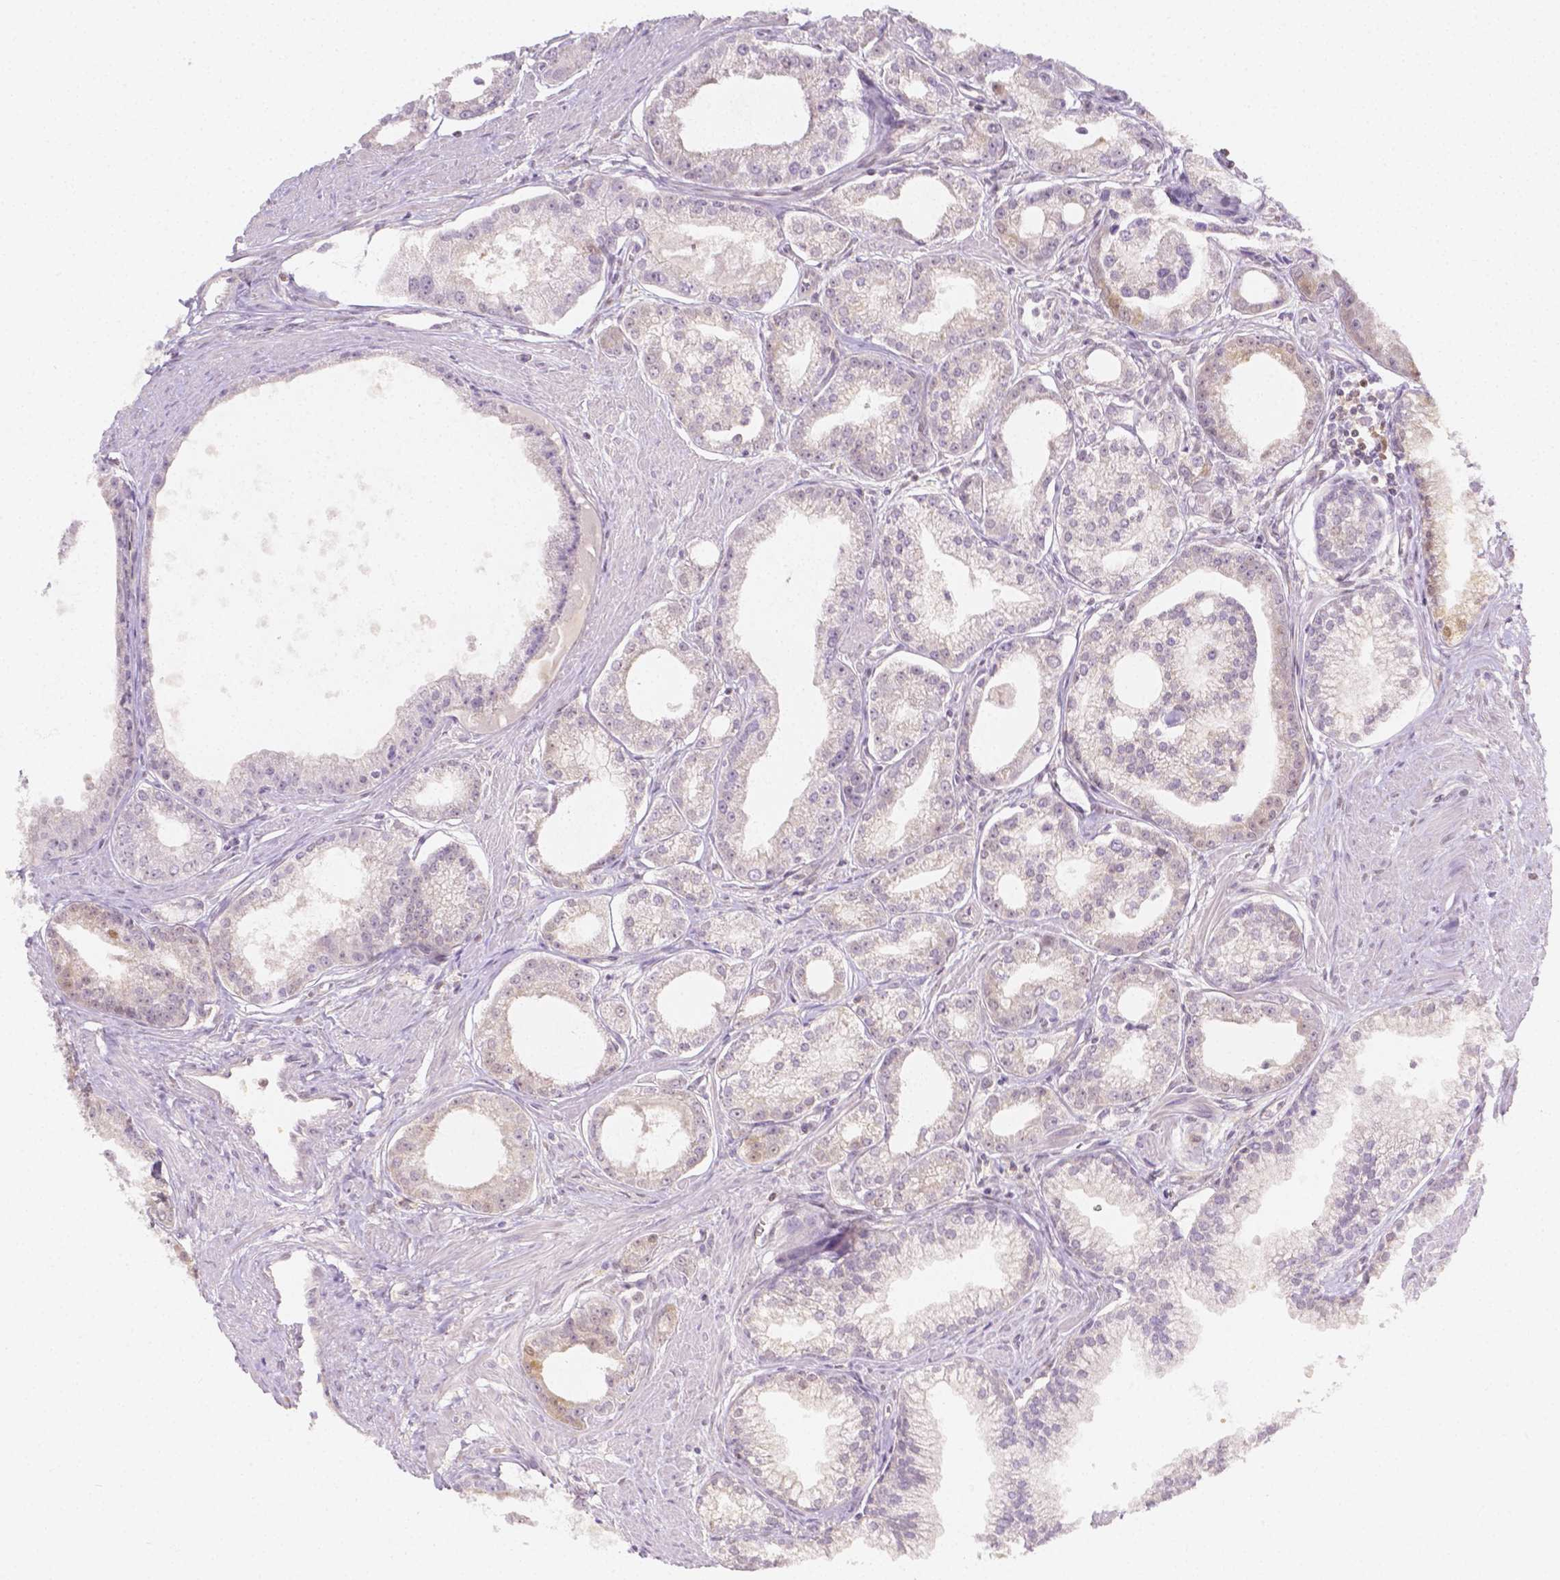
{"staining": {"intensity": "weak", "quantity": "<25%", "location": "cytoplasmic/membranous"}, "tissue": "prostate cancer", "cell_type": "Tumor cells", "image_type": "cancer", "snomed": [{"axis": "morphology", "description": "Adenocarcinoma, NOS"}, {"axis": "topography", "description": "Prostate"}], "caption": "The micrograph exhibits no staining of tumor cells in prostate cancer.", "gene": "SGTB", "patient": {"sex": "male", "age": 71}}